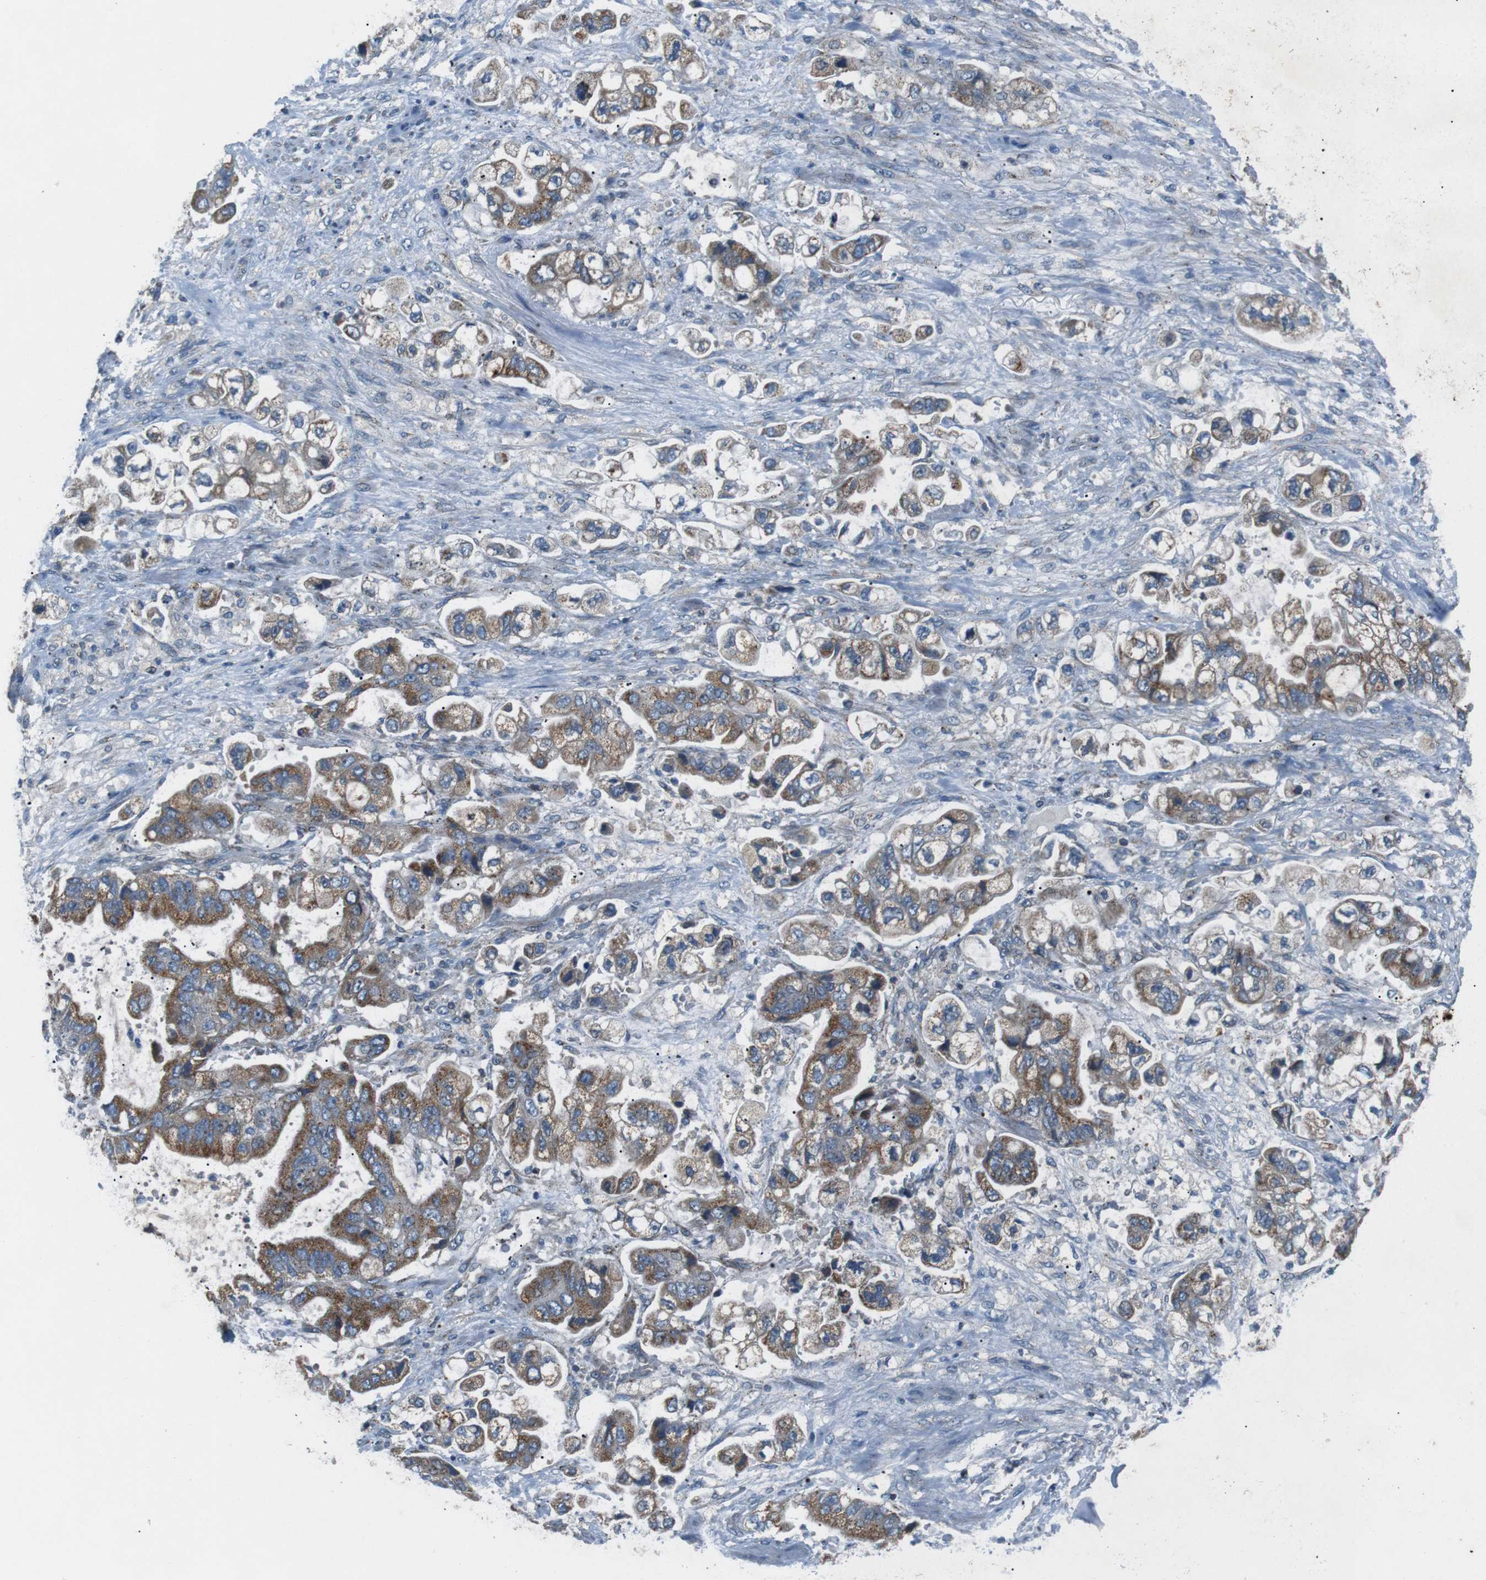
{"staining": {"intensity": "moderate", "quantity": "25%-75%", "location": "cytoplasmic/membranous"}, "tissue": "stomach cancer", "cell_type": "Tumor cells", "image_type": "cancer", "snomed": [{"axis": "morphology", "description": "Normal tissue, NOS"}, {"axis": "morphology", "description": "Adenocarcinoma, NOS"}, {"axis": "topography", "description": "Stomach"}], "caption": "Moderate cytoplasmic/membranous expression for a protein is appreciated in approximately 25%-75% of tumor cells of stomach cancer using IHC.", "gene": "FAM3B", "patient": {"sex": "male", "age": 62}}